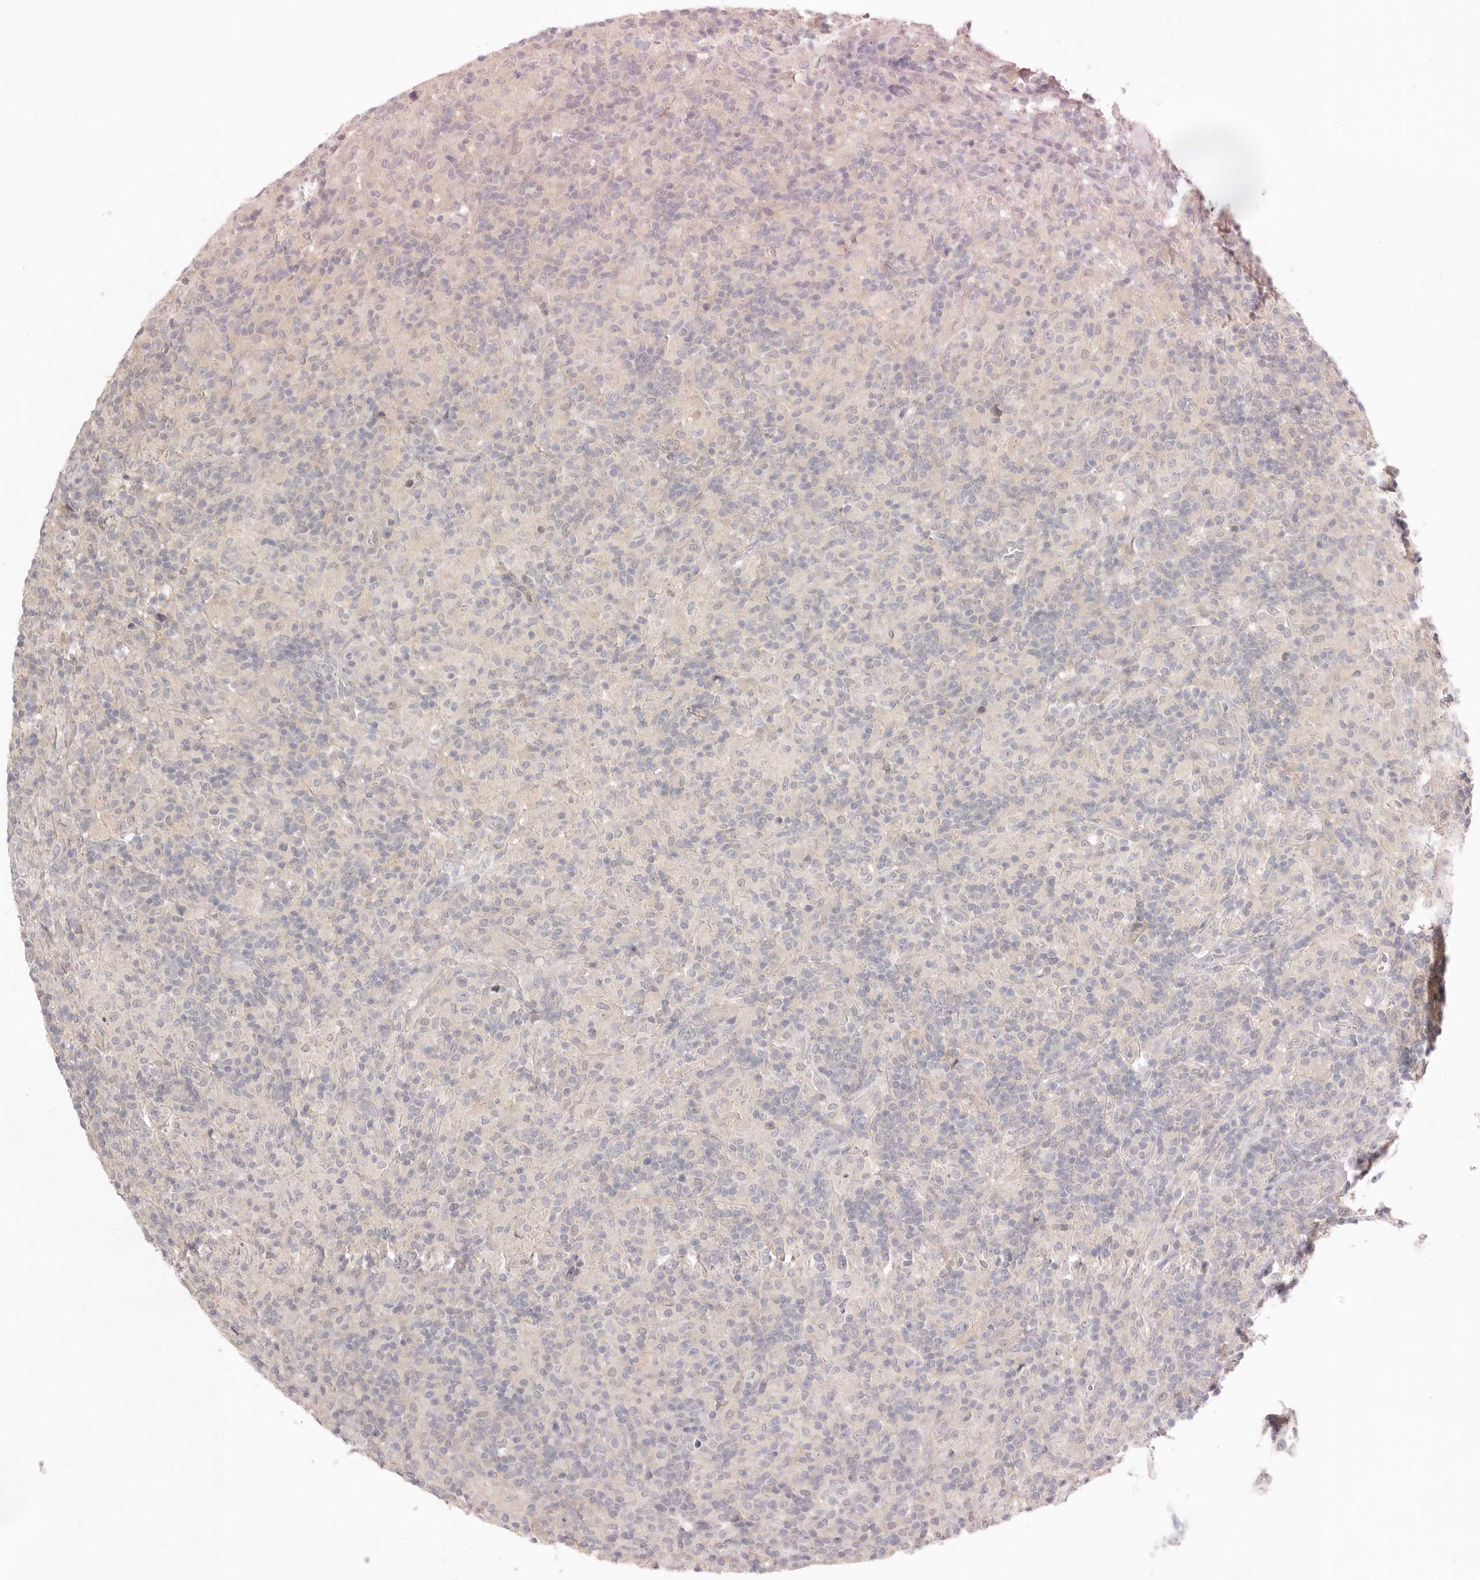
{"staining": {"intensity": "negative", "quantity": "none", "location": "none"}, "tissue": "lymphoma", "cell_type": "Tumor cells", "image_type": "cancer", "snomed": [{"axis": "morphology", "description": "Hodgkin's disease, NOS"}, {"axis": "topography", "description": "Lymph node"}], "caption": "A histopathology image of Hodgkin's disease stained for a protein exhibits no brown staining in tumor cells.", "gene": "AHDC1", "patient": {"sex": "male", "age": 70}}